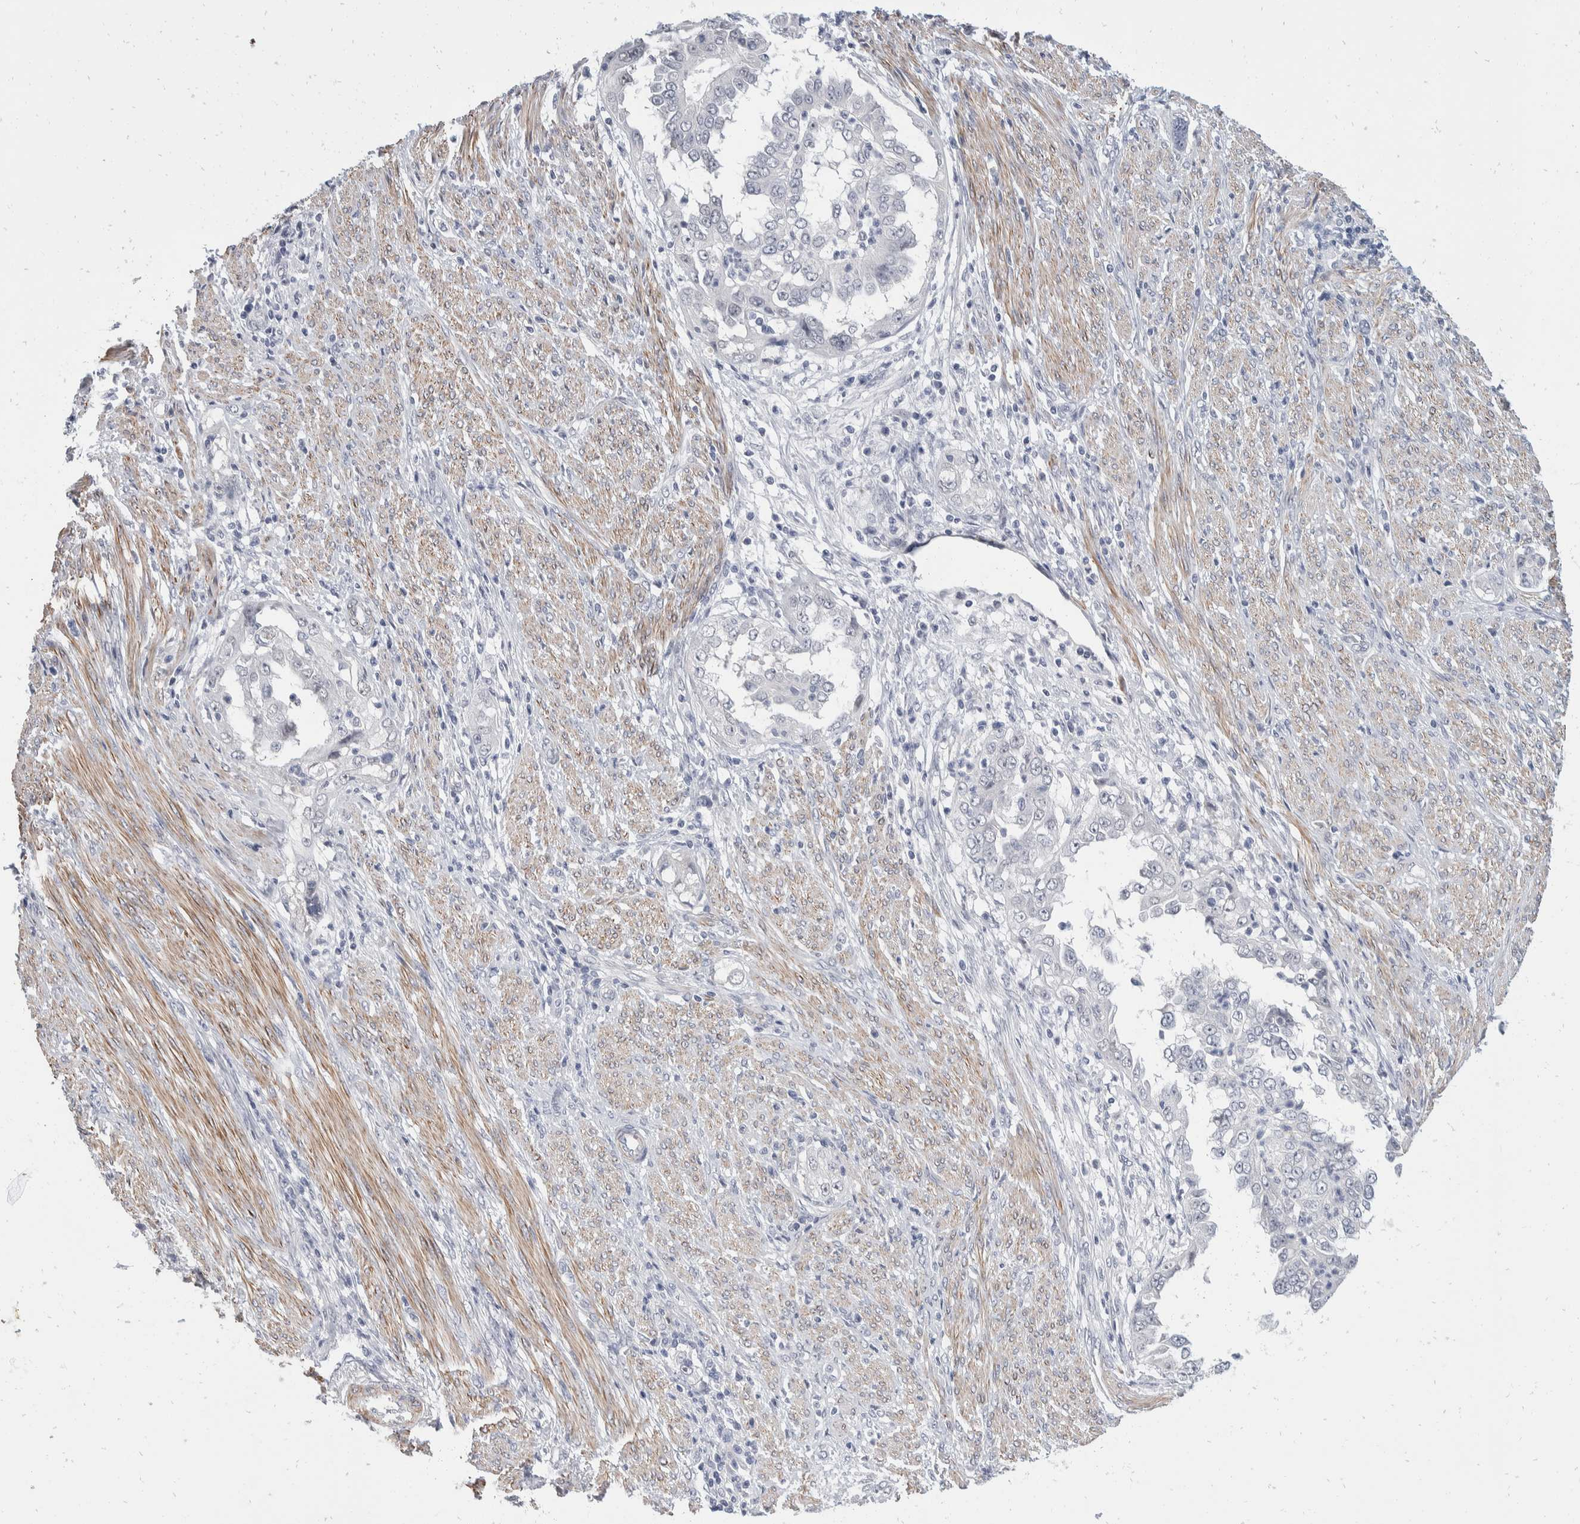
{"staining": {"intensity": "negative", "quantity": "none", "location": "none"}, "tissue": "endometrial cancer", "cell_type": "Tumor cells", "image_type": "cancer", "snomed": [{"axis": "morphology", "description": "Adenocarcinoma, NOS"}, {"axis": "topography", "description": "Endometrium"}], "caption": "Adenocarcinoma (endometrial) stained for a protein using immunohistochemistry exhibits no expression tumor cells.", "gene": "CATSPERD", "patient": {"sex": "female", "age": 85}}